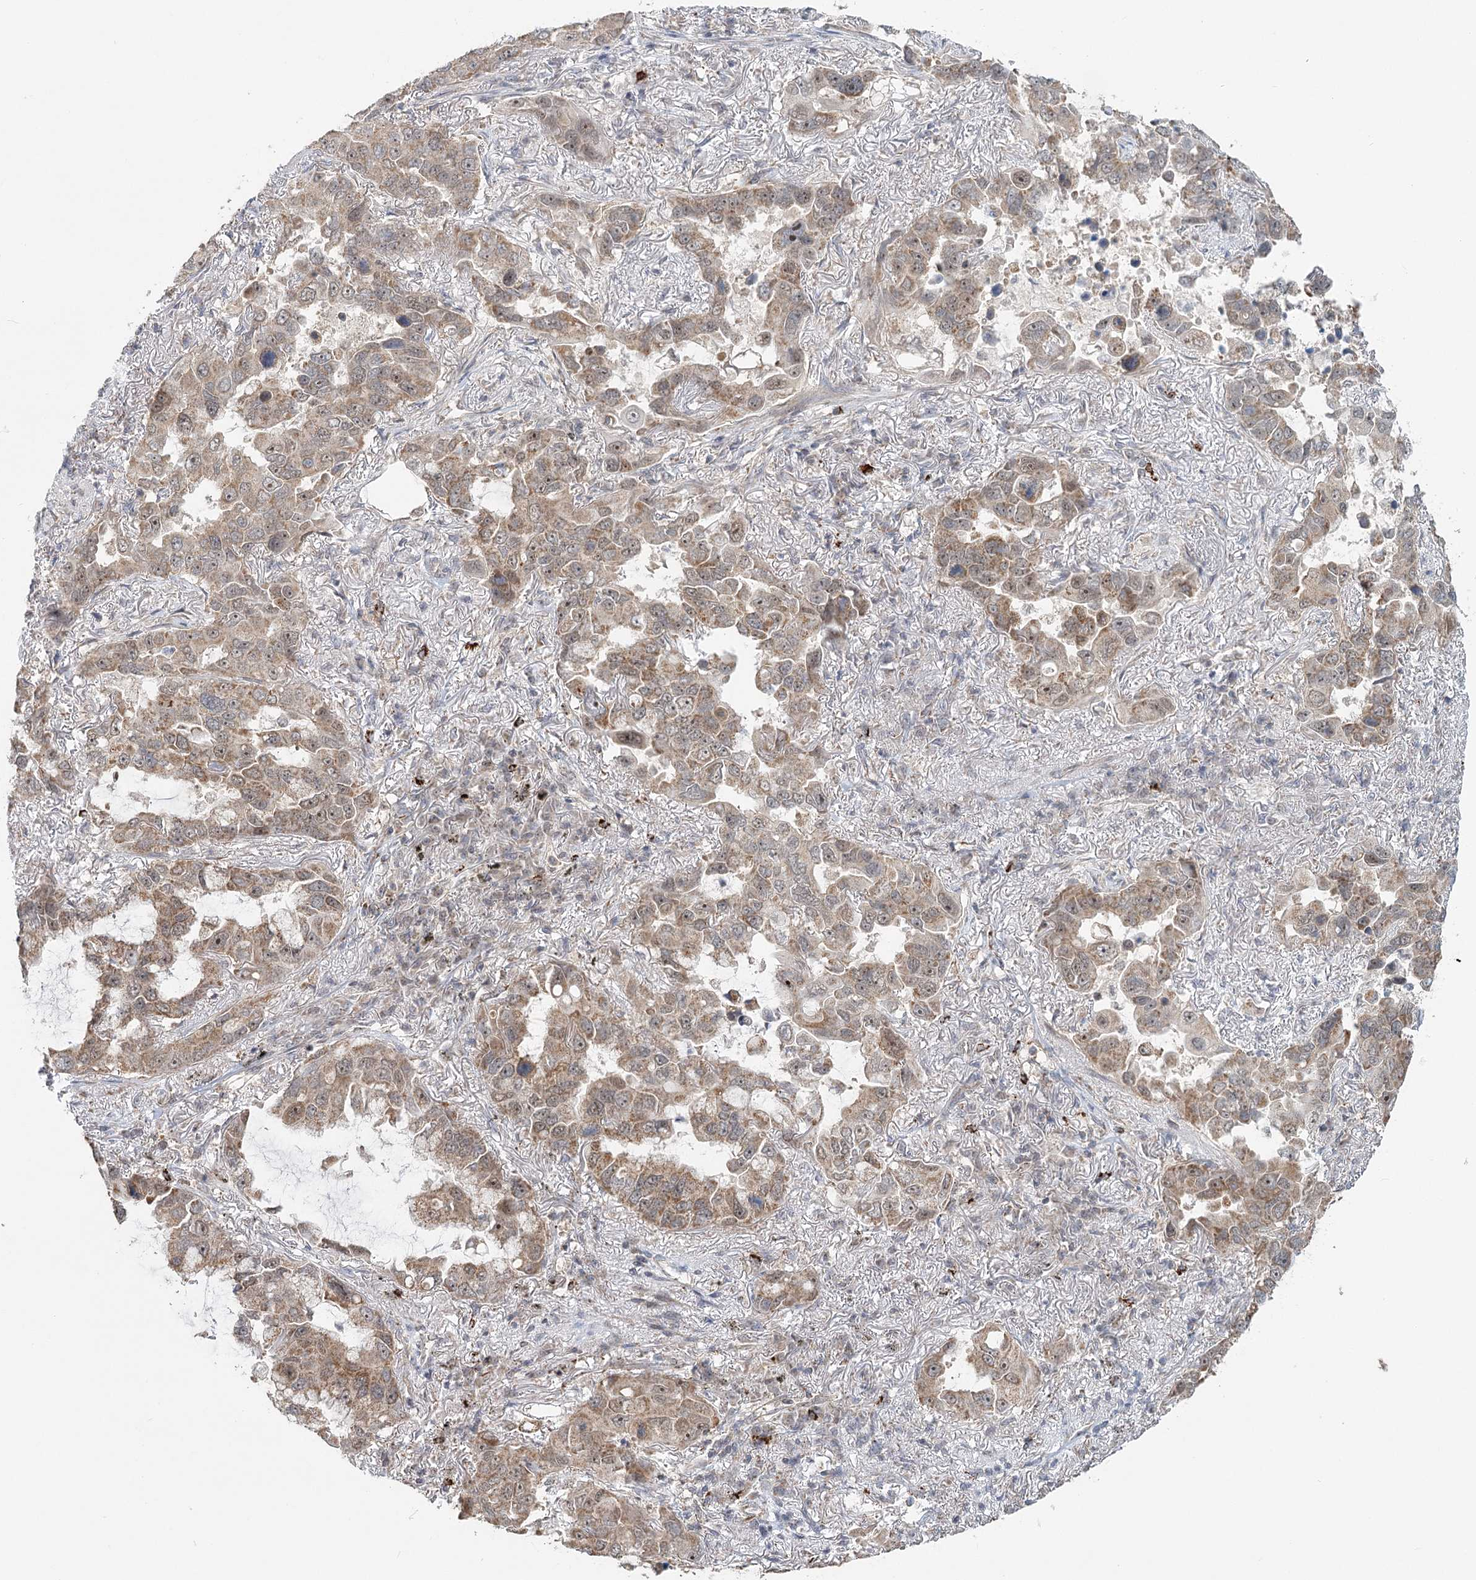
{"staining": {"intensity": "weak", "quantity": ">75%", "location": "cytoplasmic/membranous,nuclear"}, "tissue": "lung cancer", "cell_type": "Tumor cells", "image_type": "cancer", "snomed": [{"axis": "morphology", "description": "Adenocarcinoma, NOS"}, {"axis": "topography", "description": "Lung"}], "caption": "High-power microscopy captured an immunohistochemistry (IHC) photomicrograph of lung adenocarcinoma, revealing weak cytoplasmic/membranous and nuclear positivity in about >75% of tumor cells. (DAB (3,3'-diaminobenzidine) IHC with brightfield microscopy, high magnification).", "gene": "RTN4IP1", "patient": {"sex": "male", "age": 64}}